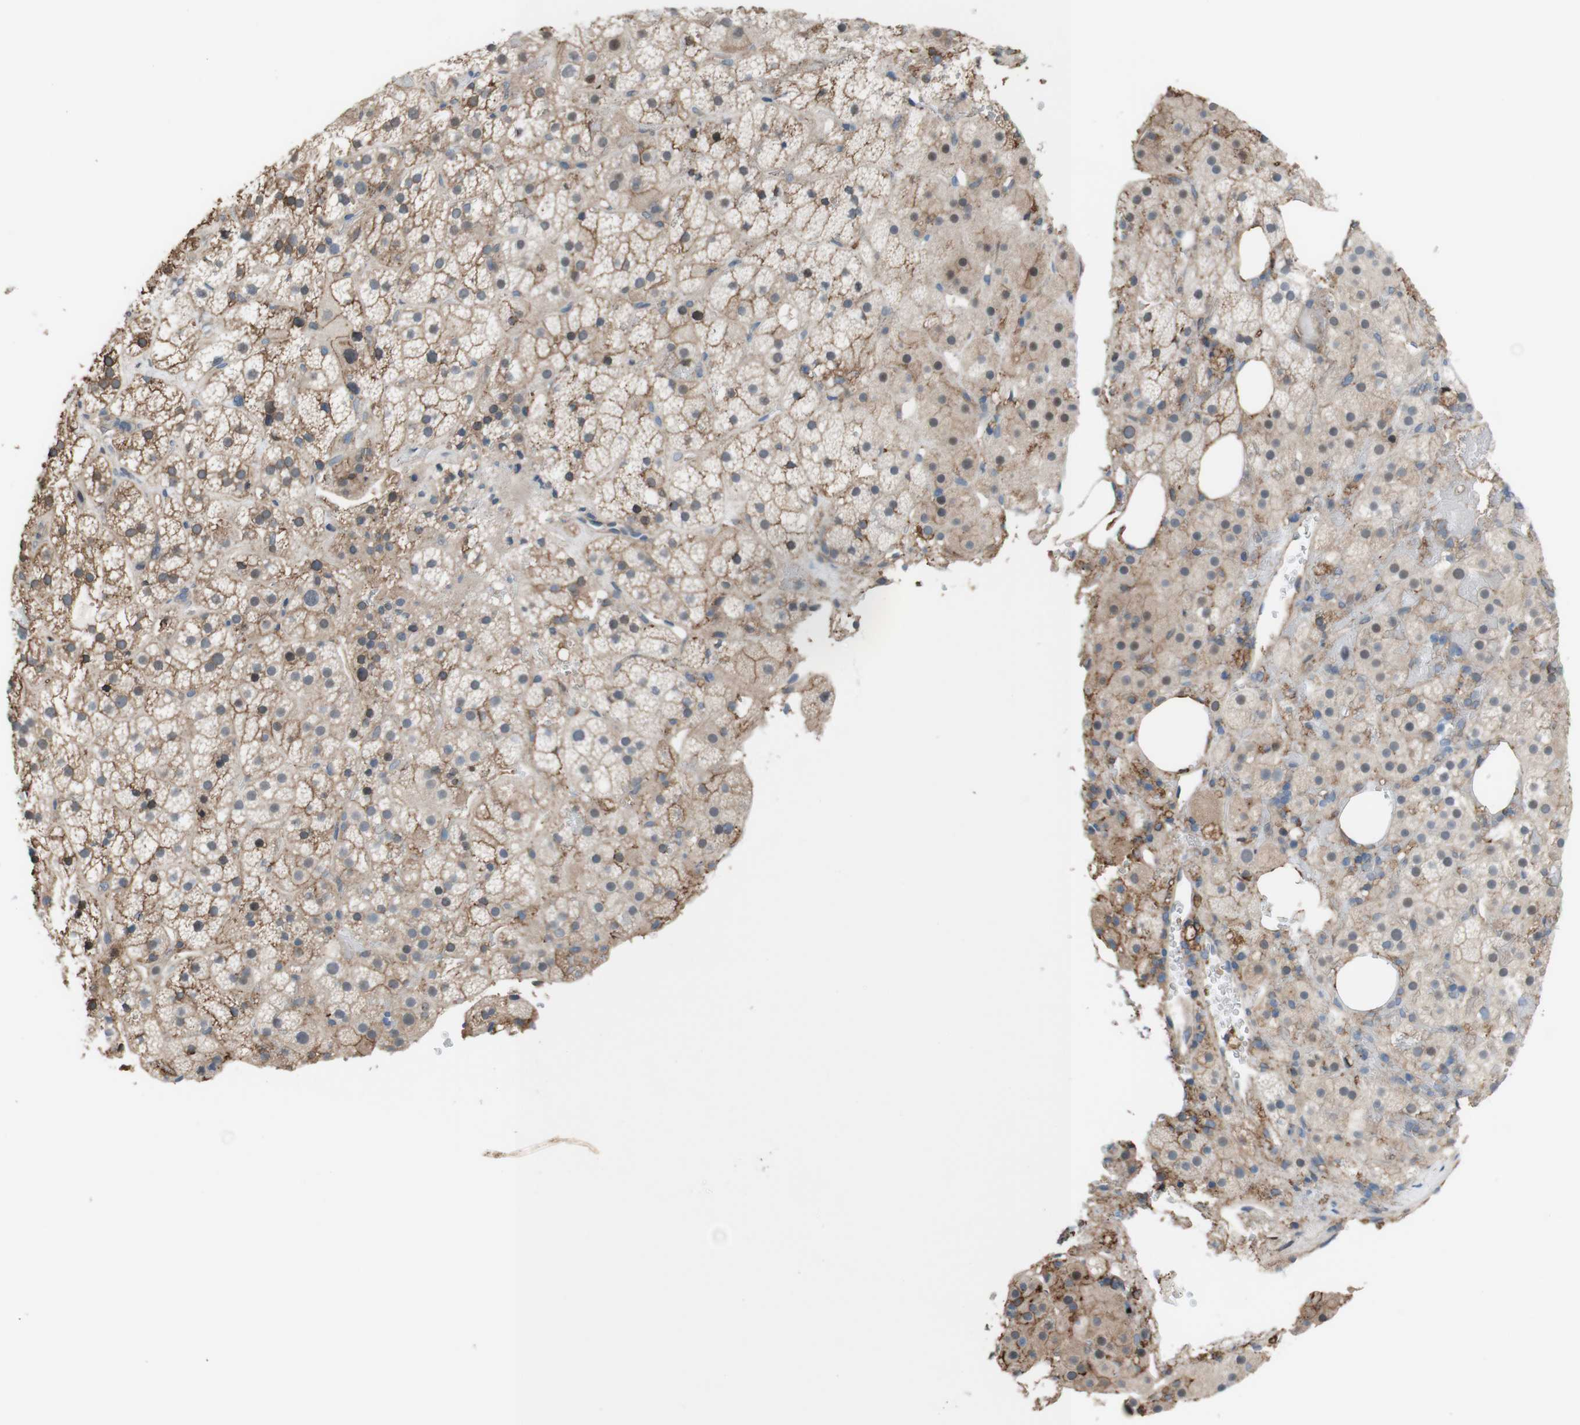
{"staining": {"intensity": "moderate", "quantity": ">75%", "location": "cytoplasmic/membranous"}, "tissue": "adrenal gland", "cell_type": "Glandular cells", "image_type": "normal", "snomed": [{"axis": "morphology", "description": "Normal tissue, NOS"}, {"axis": "topography", "description": "Adrenal gland"}], "caption": "Protein staining displays moderate cytoplasmic/membranous expression in approximately >75% of glandular cells in unremarkable adrenal gland.", "gene": "ATP2B1", "patient": {"sex": "female", "age": 59}}